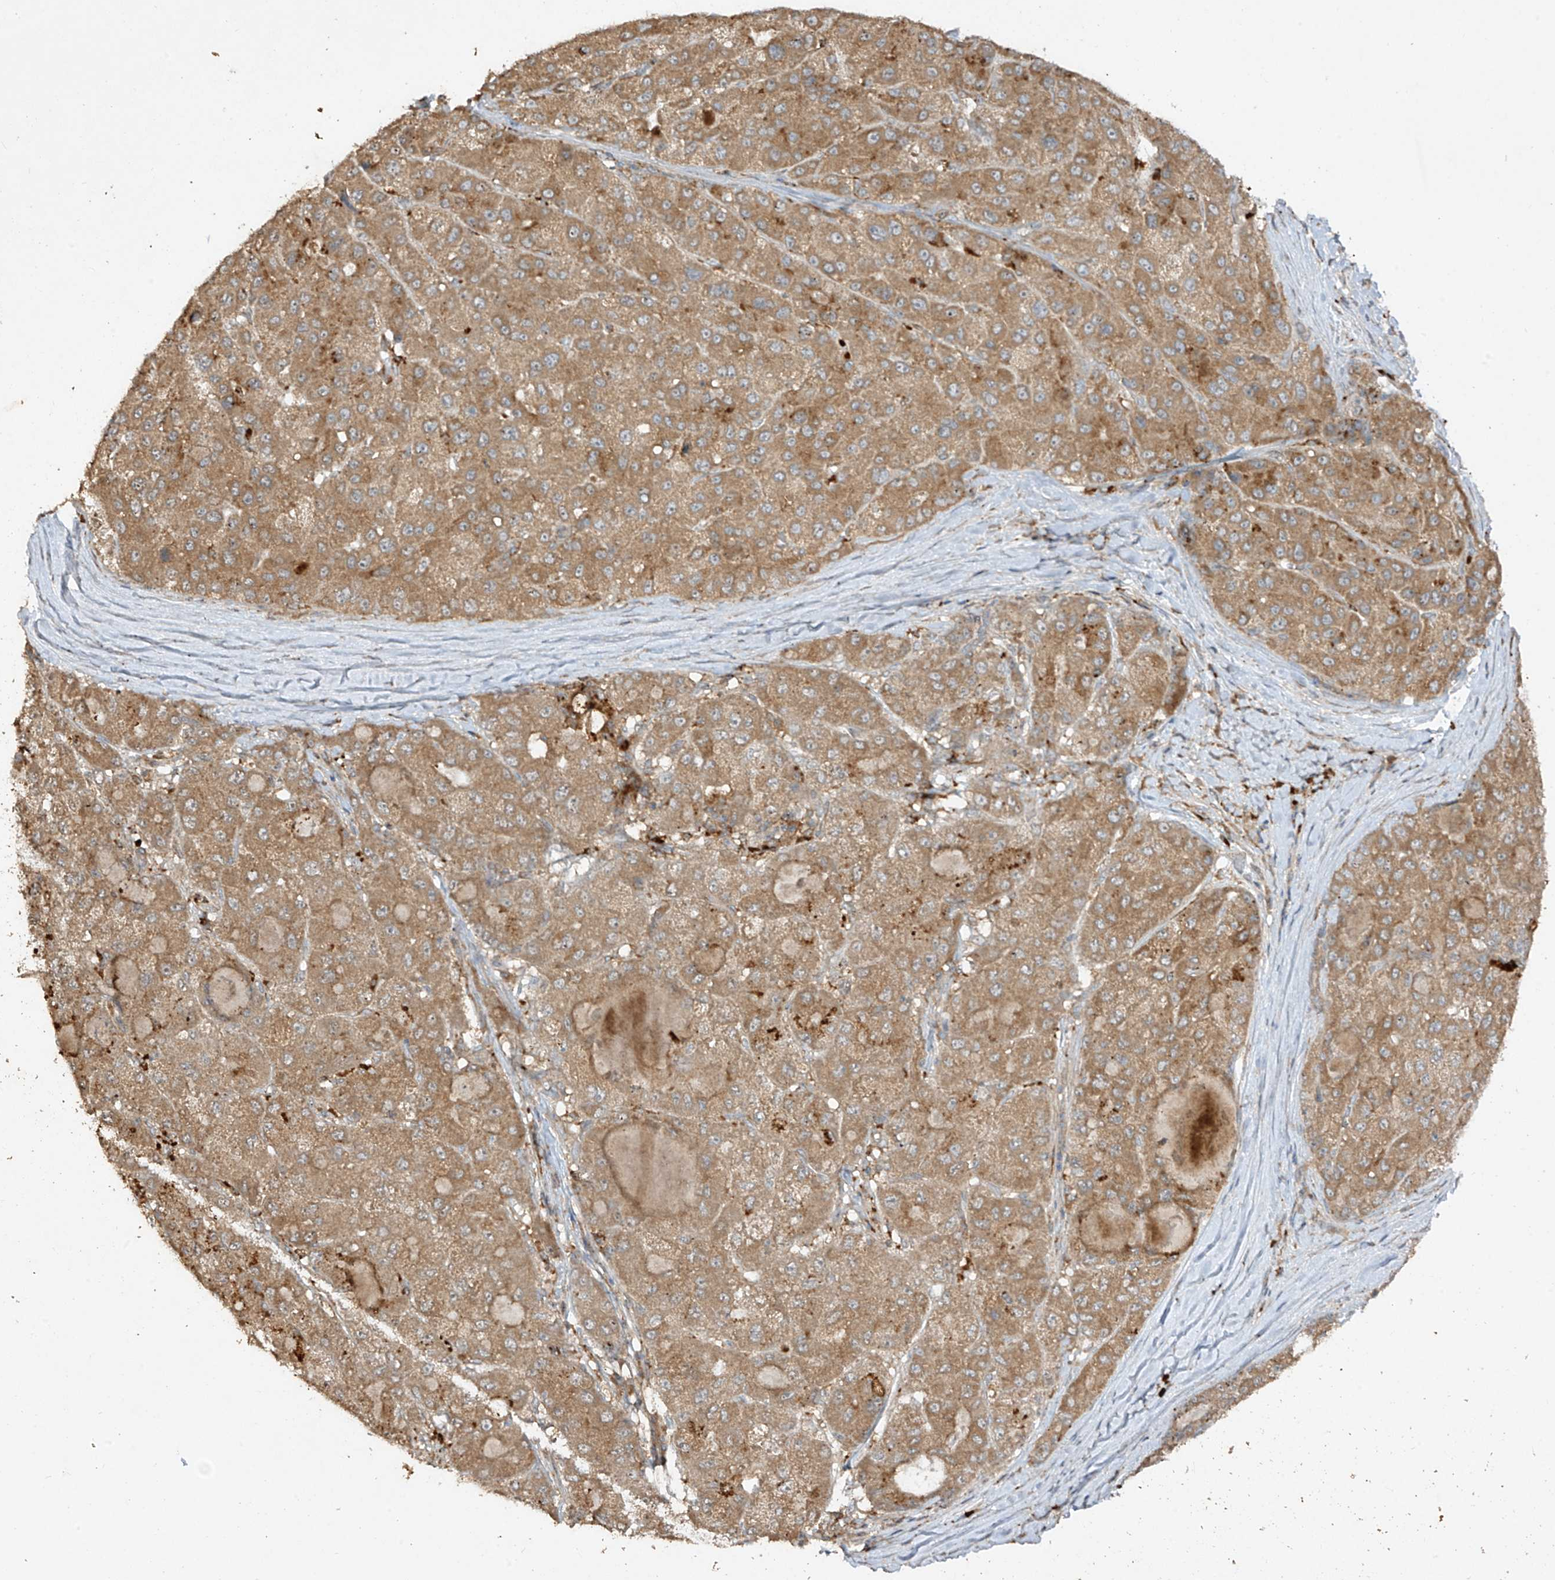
{"staining": {"intensity": "moderate", "quantity": ">75%", "location": "cytoplasmic/membranous"}, "tissue": "liver cancer", "cell_type": "Tumor cells", "image_type": "cancer", "snomed": [{"axis": "morphology", "description": "Carcinoma, Hepatocellular, NOS"}, {"axis": "topography", "description": "Liver"}], "caption": "Liver cancer (hepatocellular carcinoma) stained for a protein (brown) demonstrates moderate cytoplasmic/membranous positive staining in approximately >75% of tumor cells.", "gene": "LDAH", "patient": {"sex": "male", "age": 80}}